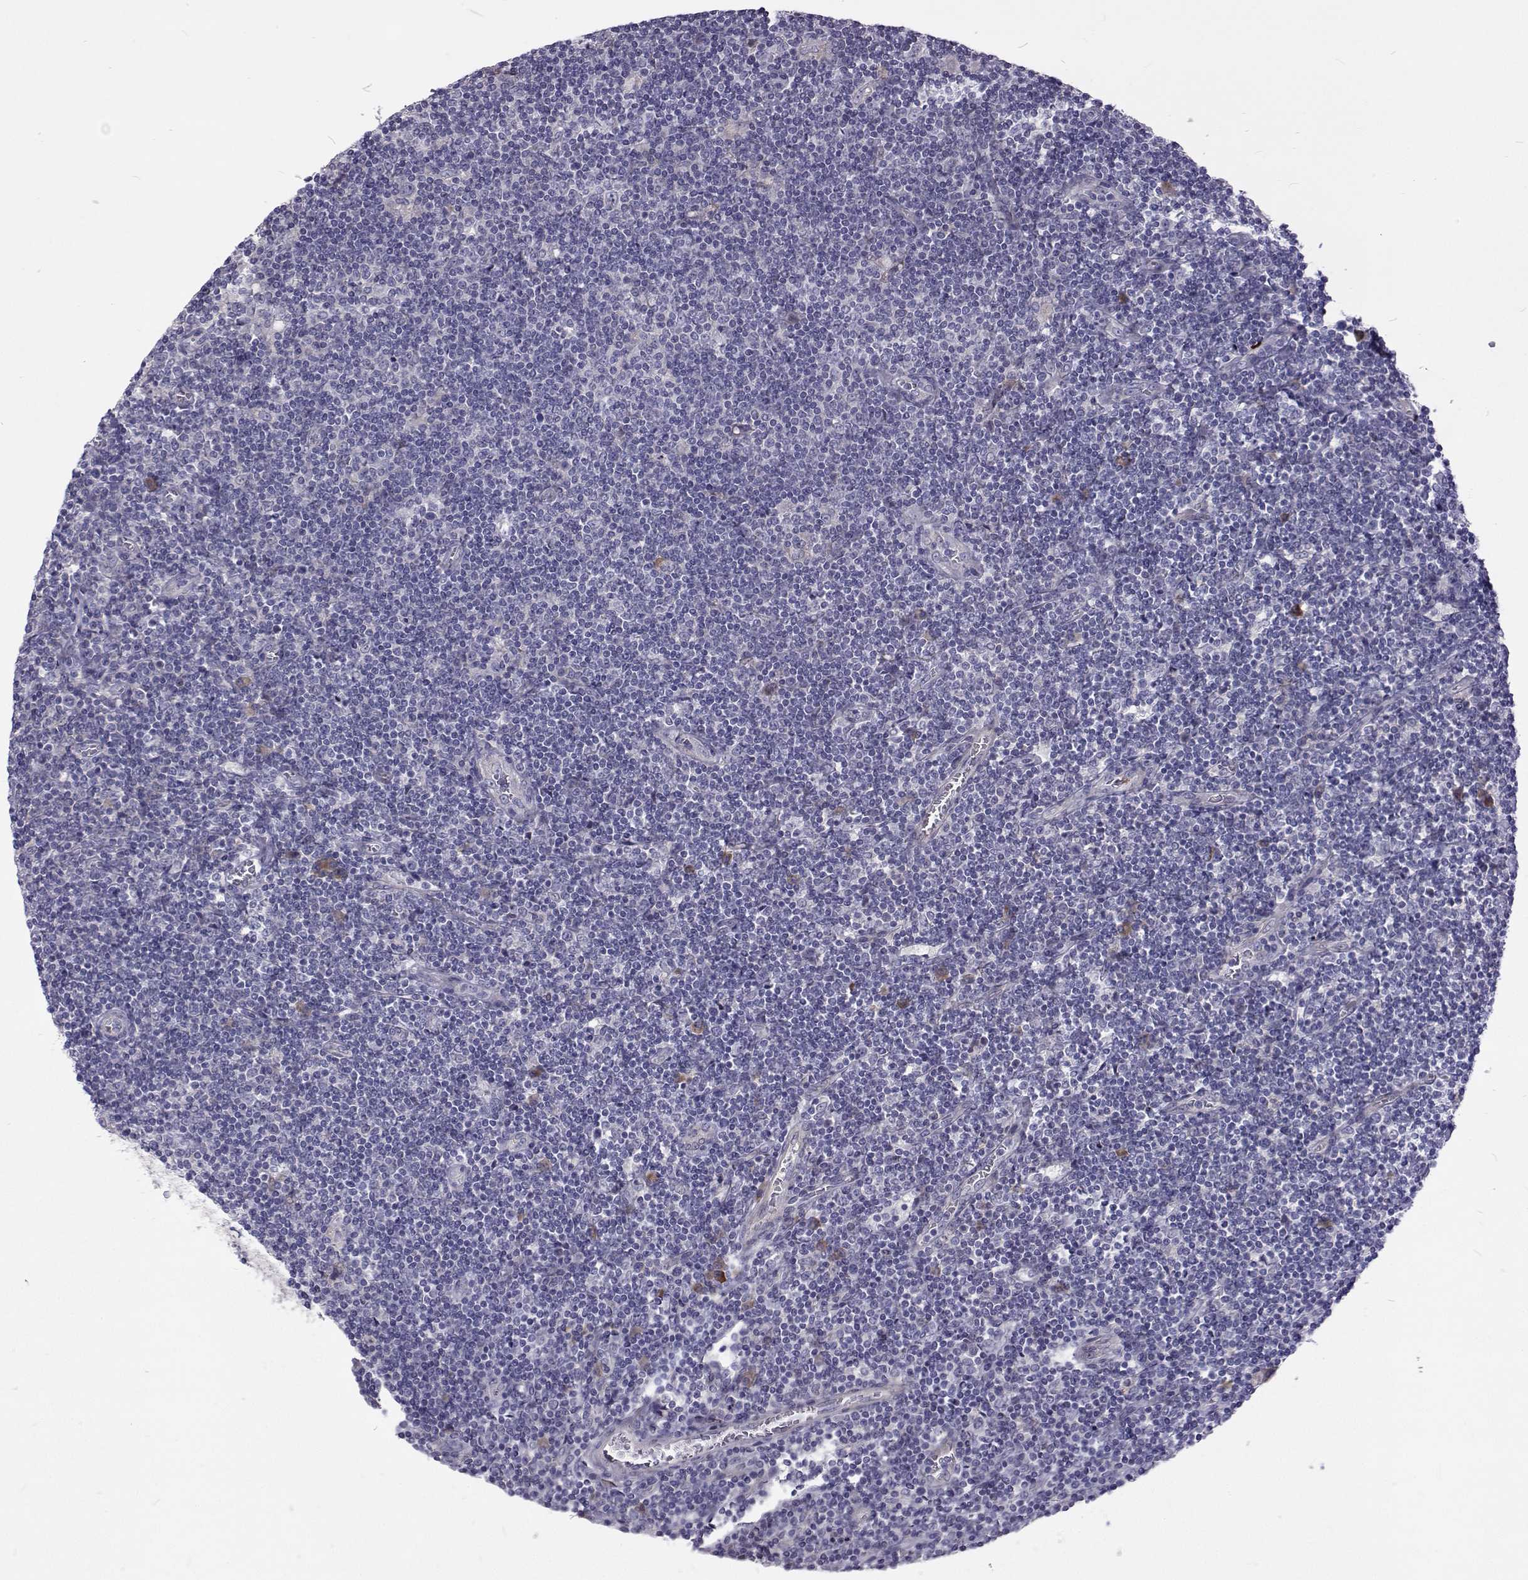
{"staining": {"intensity": "negative", "quantity": "none", "location": "none"}, "tissue": "lymphoma", "cell_type": "Tumor cells", "image_type": "cancer", "snomed": [{"axis": "morphology", "description": "Hodgkin's disease, NOS"}, {"axis": "topography", "description": "Lymph node"}], "caption": "Immunohistochemistry photomicrograph of lymphoma stained for a protein (brown), which exhibits no expression in tumor cells.", "gene": "NPR3", "patient": {"sex": "male", "age": 40}}